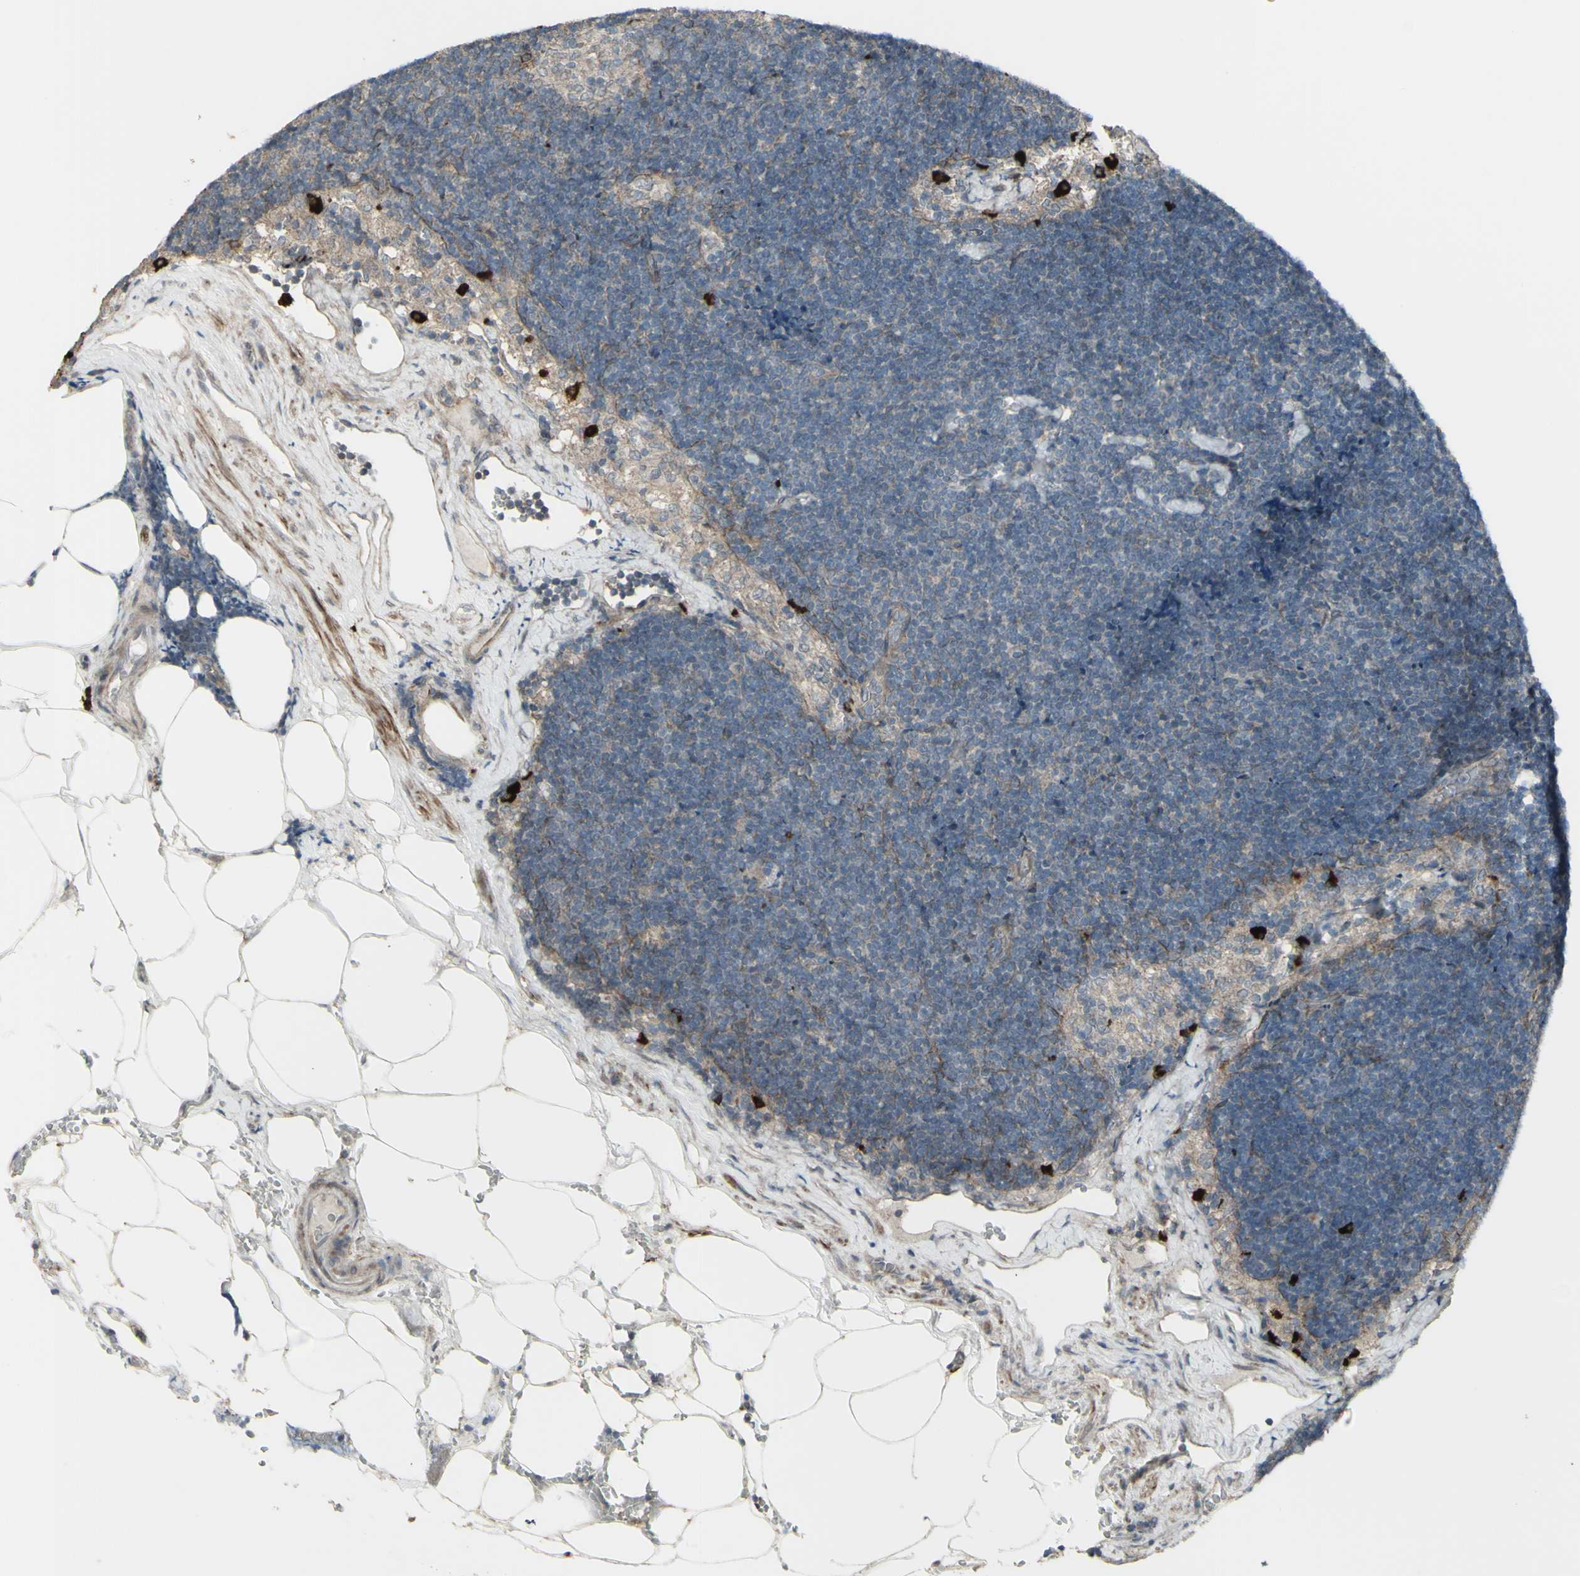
{"staining": {"intensity": "weak", "quantity": ">75%", "location": "cytoplasmic/membranous"}, "tissue": "lymph node", "cell_type": "Germinal center cells", "image_type": "normal", "snomed": [{"axis": "morphology", "description": "Normal tissue, NOS"}, {"axis": "topography", "description": "Lymph node"}], "caption": "This micrograph demonstrates IHC staining of normal human lymph node, with low weak cytoplasmic/membranous staining in approximately >75% of germinal center cells.", "gene": "GRAMD1B", "patient": {"sex": "male", "age": 63}}